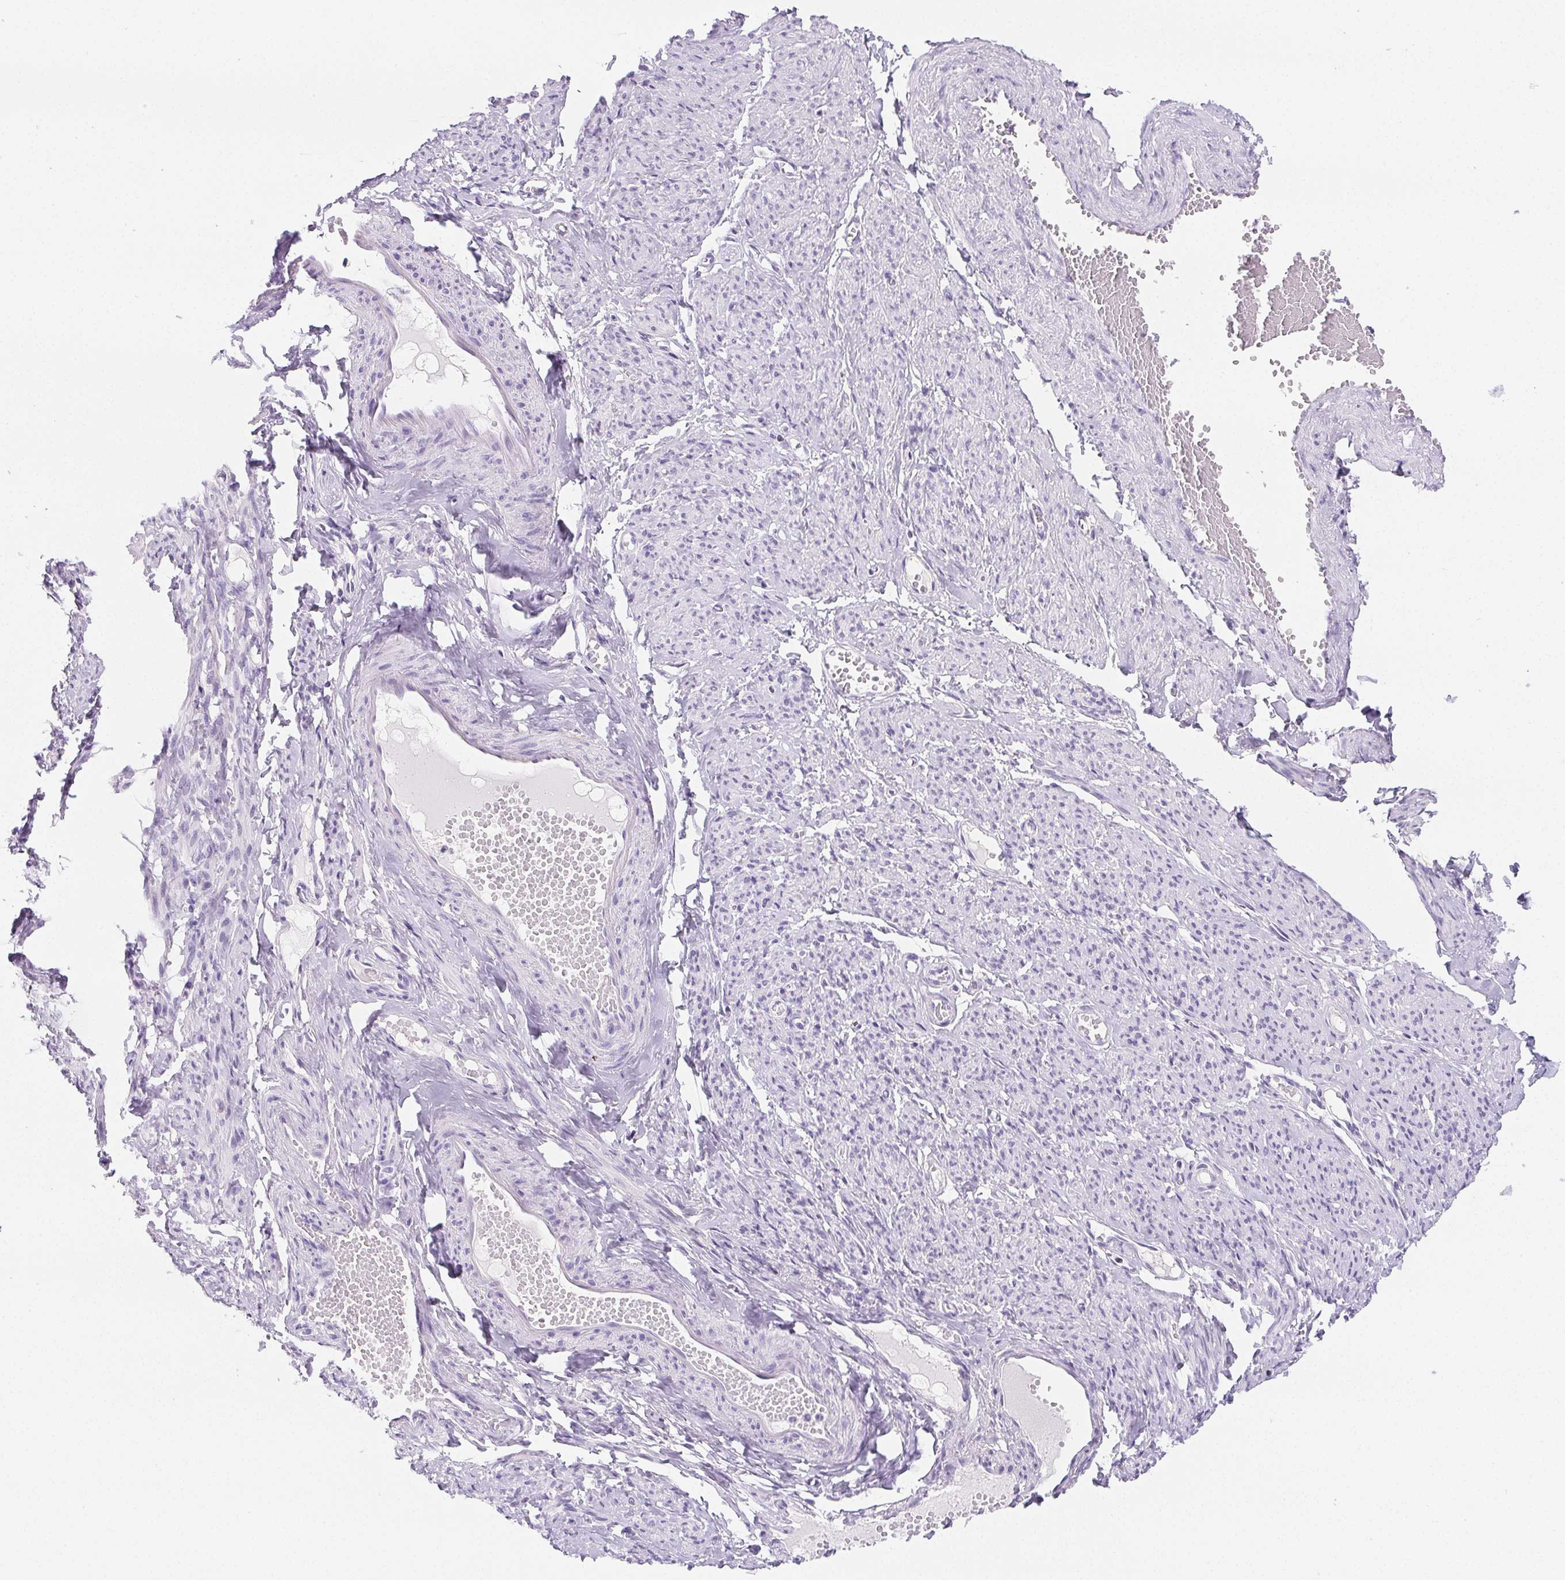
{"staining": {"intensity": "negative", "quantity": "none", "location": "none"}, "tissue": "smooth muscle", "cell_type": "Smooth muscle cells", "image_type": "normal", "snomed": [{"axis": "morphology", "description": "Normal tissue, NOS"}, {"axis": "topography", "description": "Smooth muscle"}], "caption": "The histopathology image exhibits no significant positivity in smooth muscle cells of smooth muscle.", "gene": "BEND2", "patient": {"sex": "female", "age": 65}}